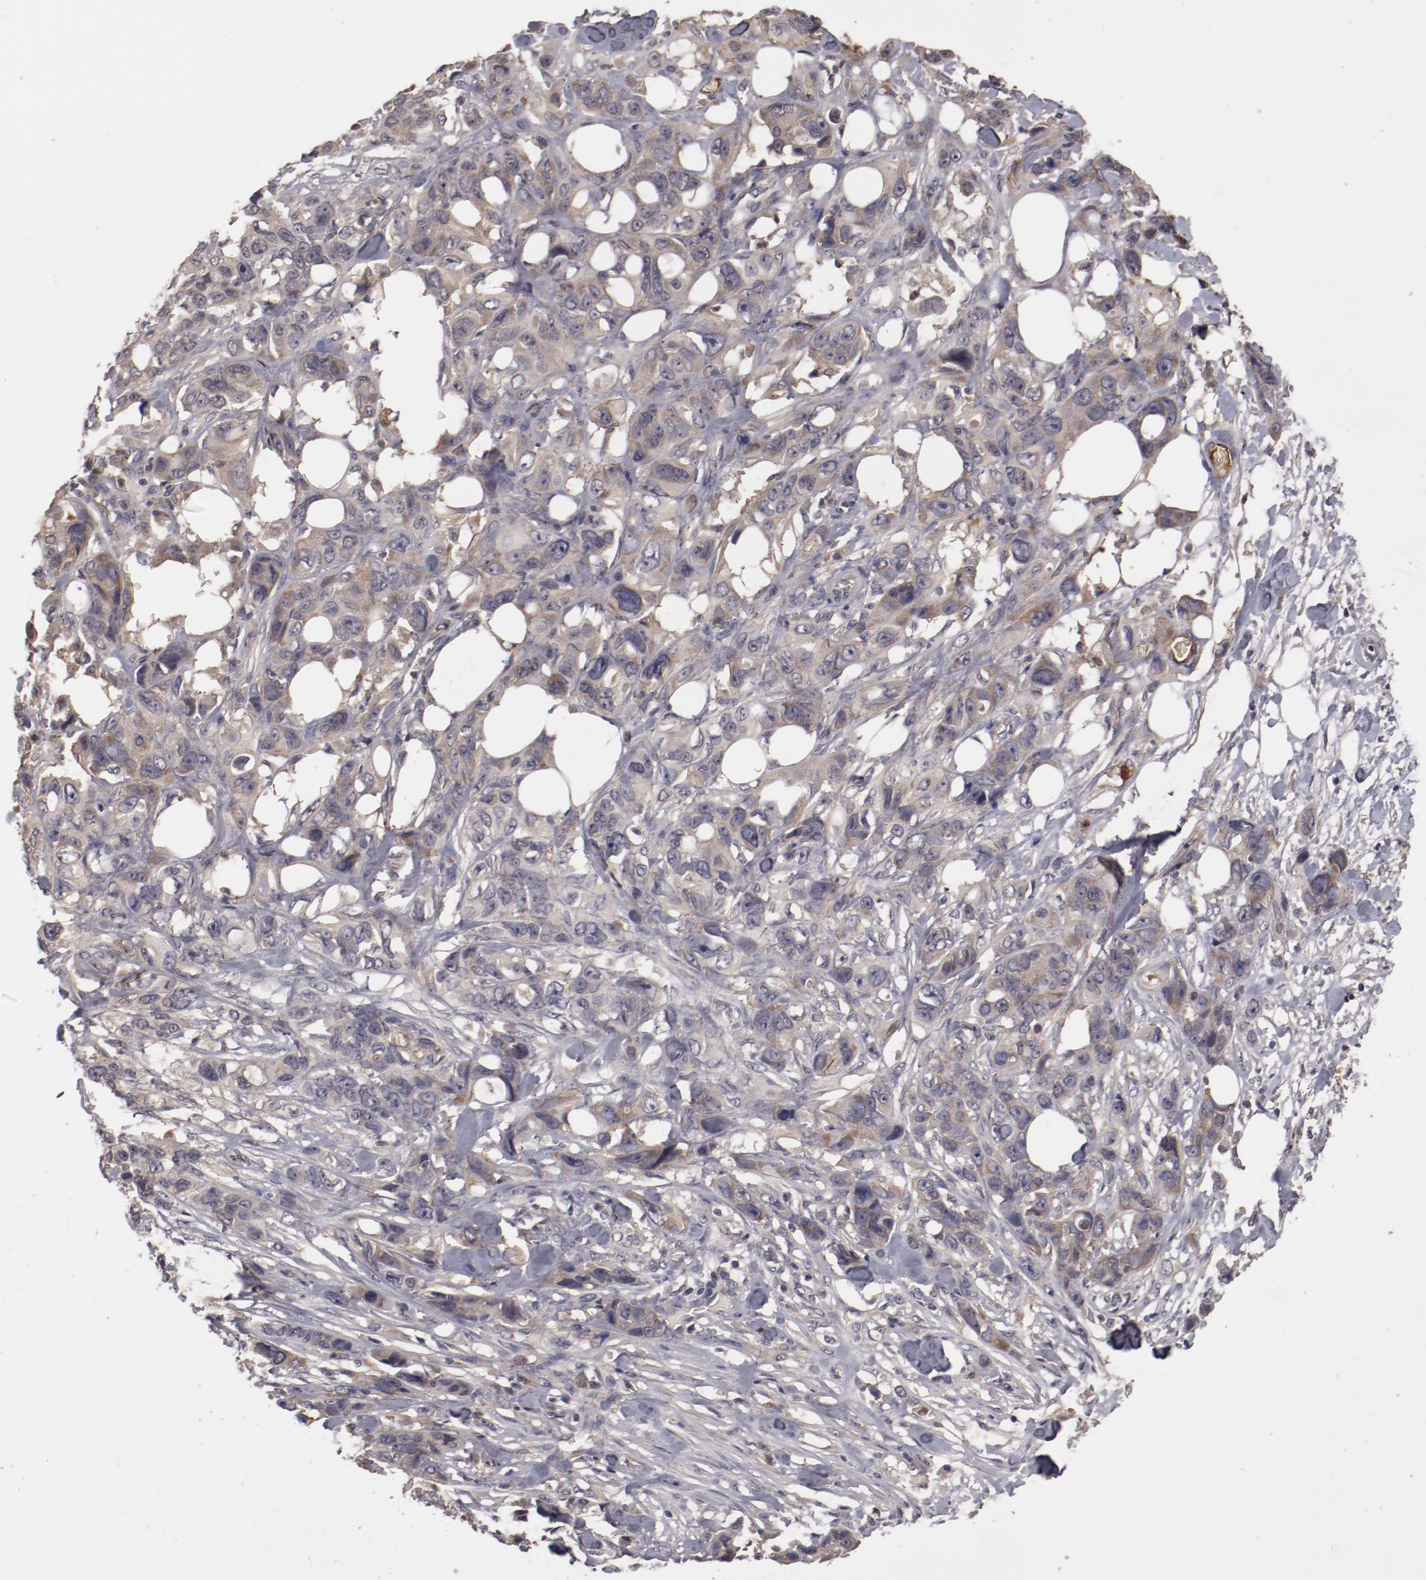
{"staining": {"intensity": "weak", "quantity": ">75%", "location": "cytoplasmic/membranous"}, "tissue": "stomach cancer", "cell_type": "Tumor cells", "image_type": "cancer", "snomed": [{"axis": "morphology", "description": "Adenocarcinoma, NOS"}, {"axis": "topography", "description": "Stomach, upper"}], "caption": "This is a histology image of IHC staining of stomach adenocarcinoma, which shows weak staining in the cytoplasmic/membranous of tumor cells.", "gene": "CP", "patient": {"sex": "male", "age": 47}}